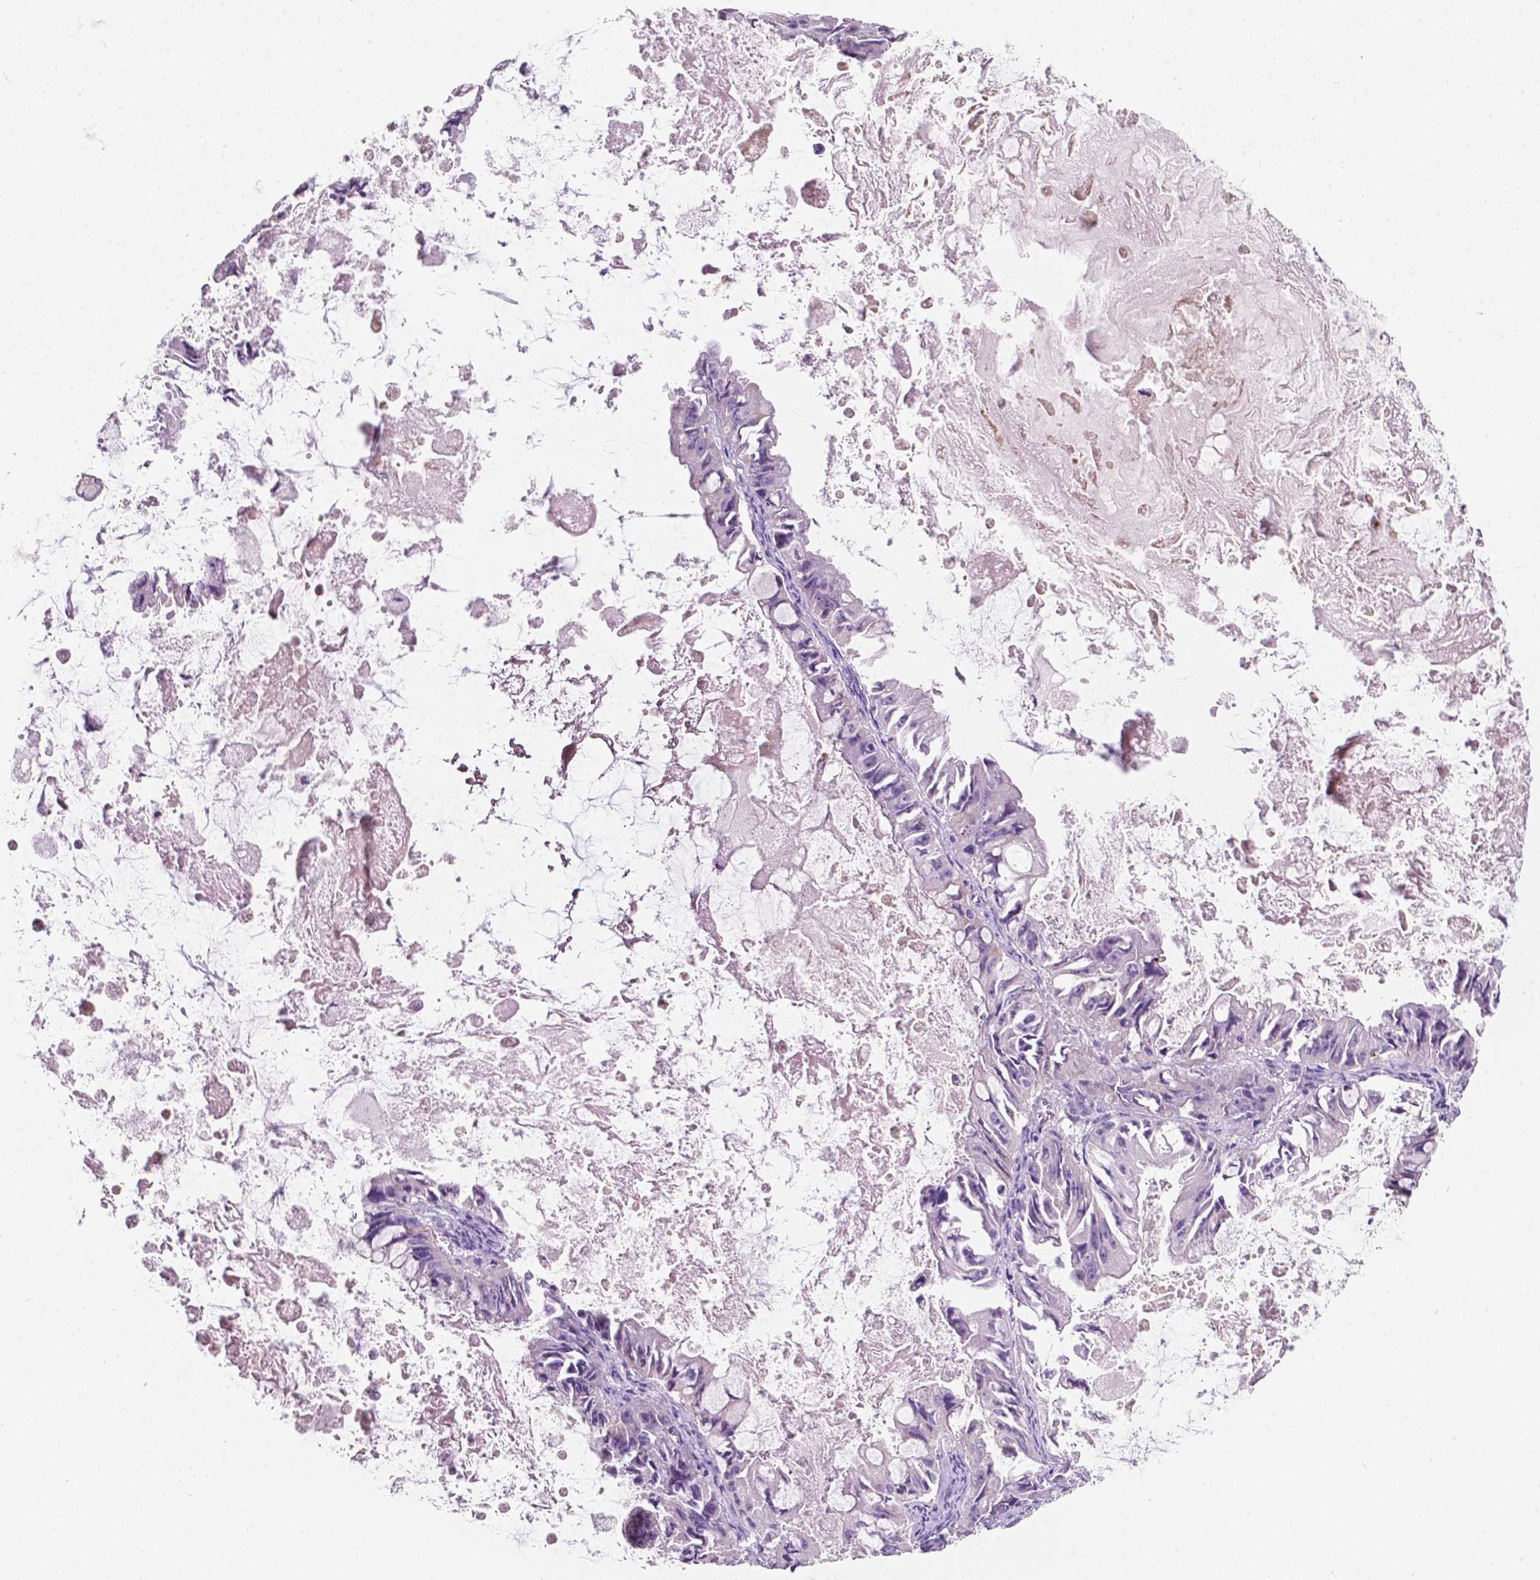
{"staining": {"intensity": "weak", "quantity": "<25%", "location": "cytoplasmic/membranous"}, "tissue": "ovarian cancer", "cell_type": "Tumor cells", "image_type": "cancer", "snomed": [{"axis": "morphology", "description": "Cystadenocarcinoma, mucinous, NOS"}, {"axis": "topography", "description": "Ovary"}], "caption": "Immunohistochemistry (IHC) image of ovarian cancer (mucinous cystadenocarcinoma) stained for a protein (brown), which displays no expression in tumor cells.", "gene": "NOS1AP", "patient": {"sex": "female", "age": 61}}